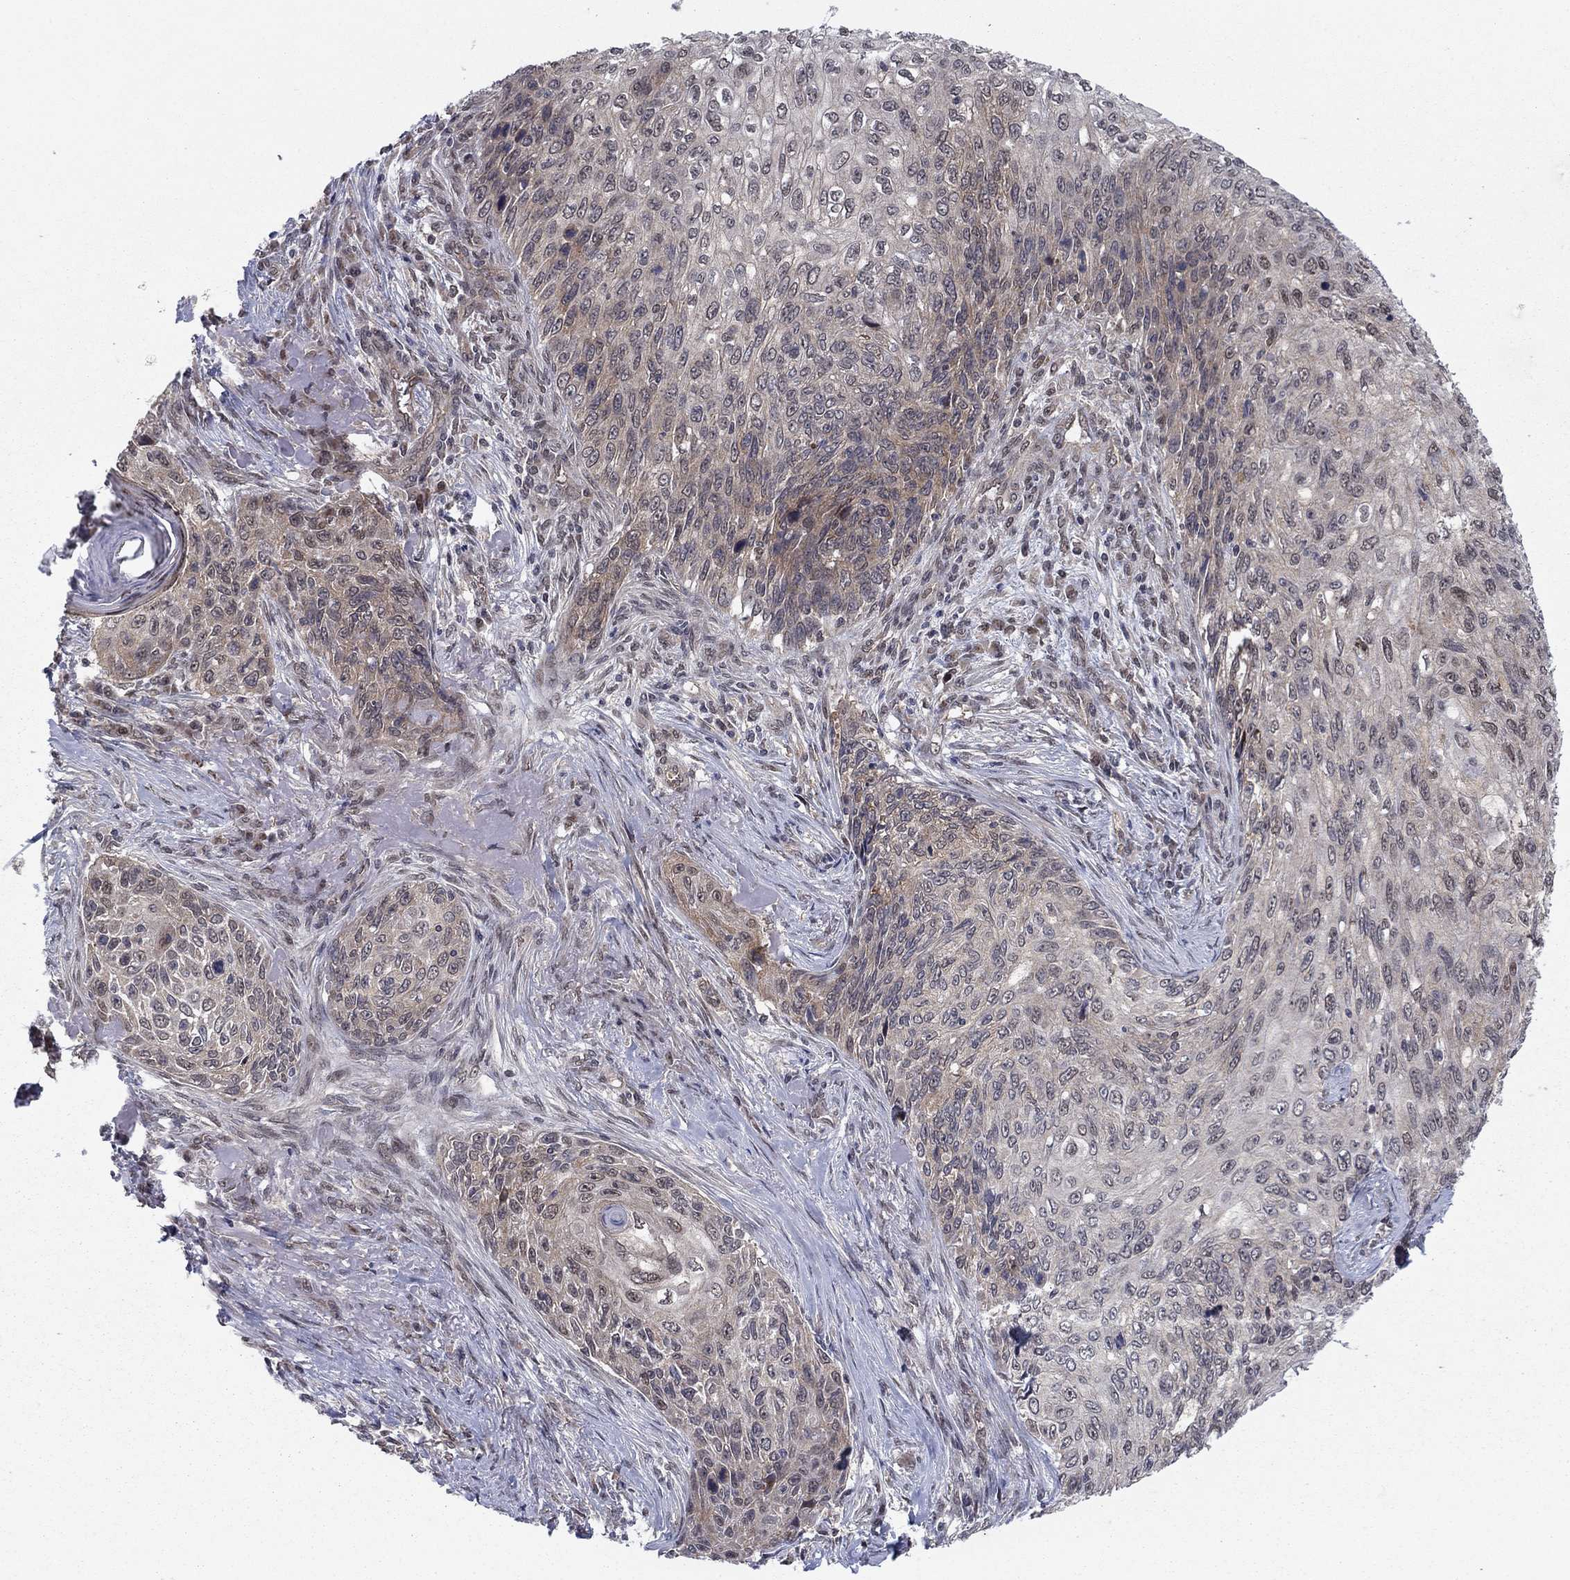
{"staining": {"intensity": "moderate", "quantity": "<25%", "location": "cytoplasmic/membranous"}, "tissue": "skin cancer", "cell_type": "Tumor cells", "image_type": "cancer", "snomed": [{"axis": "morphology", "description": "Squamous cell carcinoma, NOS"}, {"axis": "topography", "description": "Skin"}], "caption": "There is low levels of moderate cytoplasmic/membranous expression in tumor cells of skin cancer, as demonstrated by immunohistochemical staining (brown color).", "gene": "PSMC1", "patient": {"sex": "male", "age": 92}}